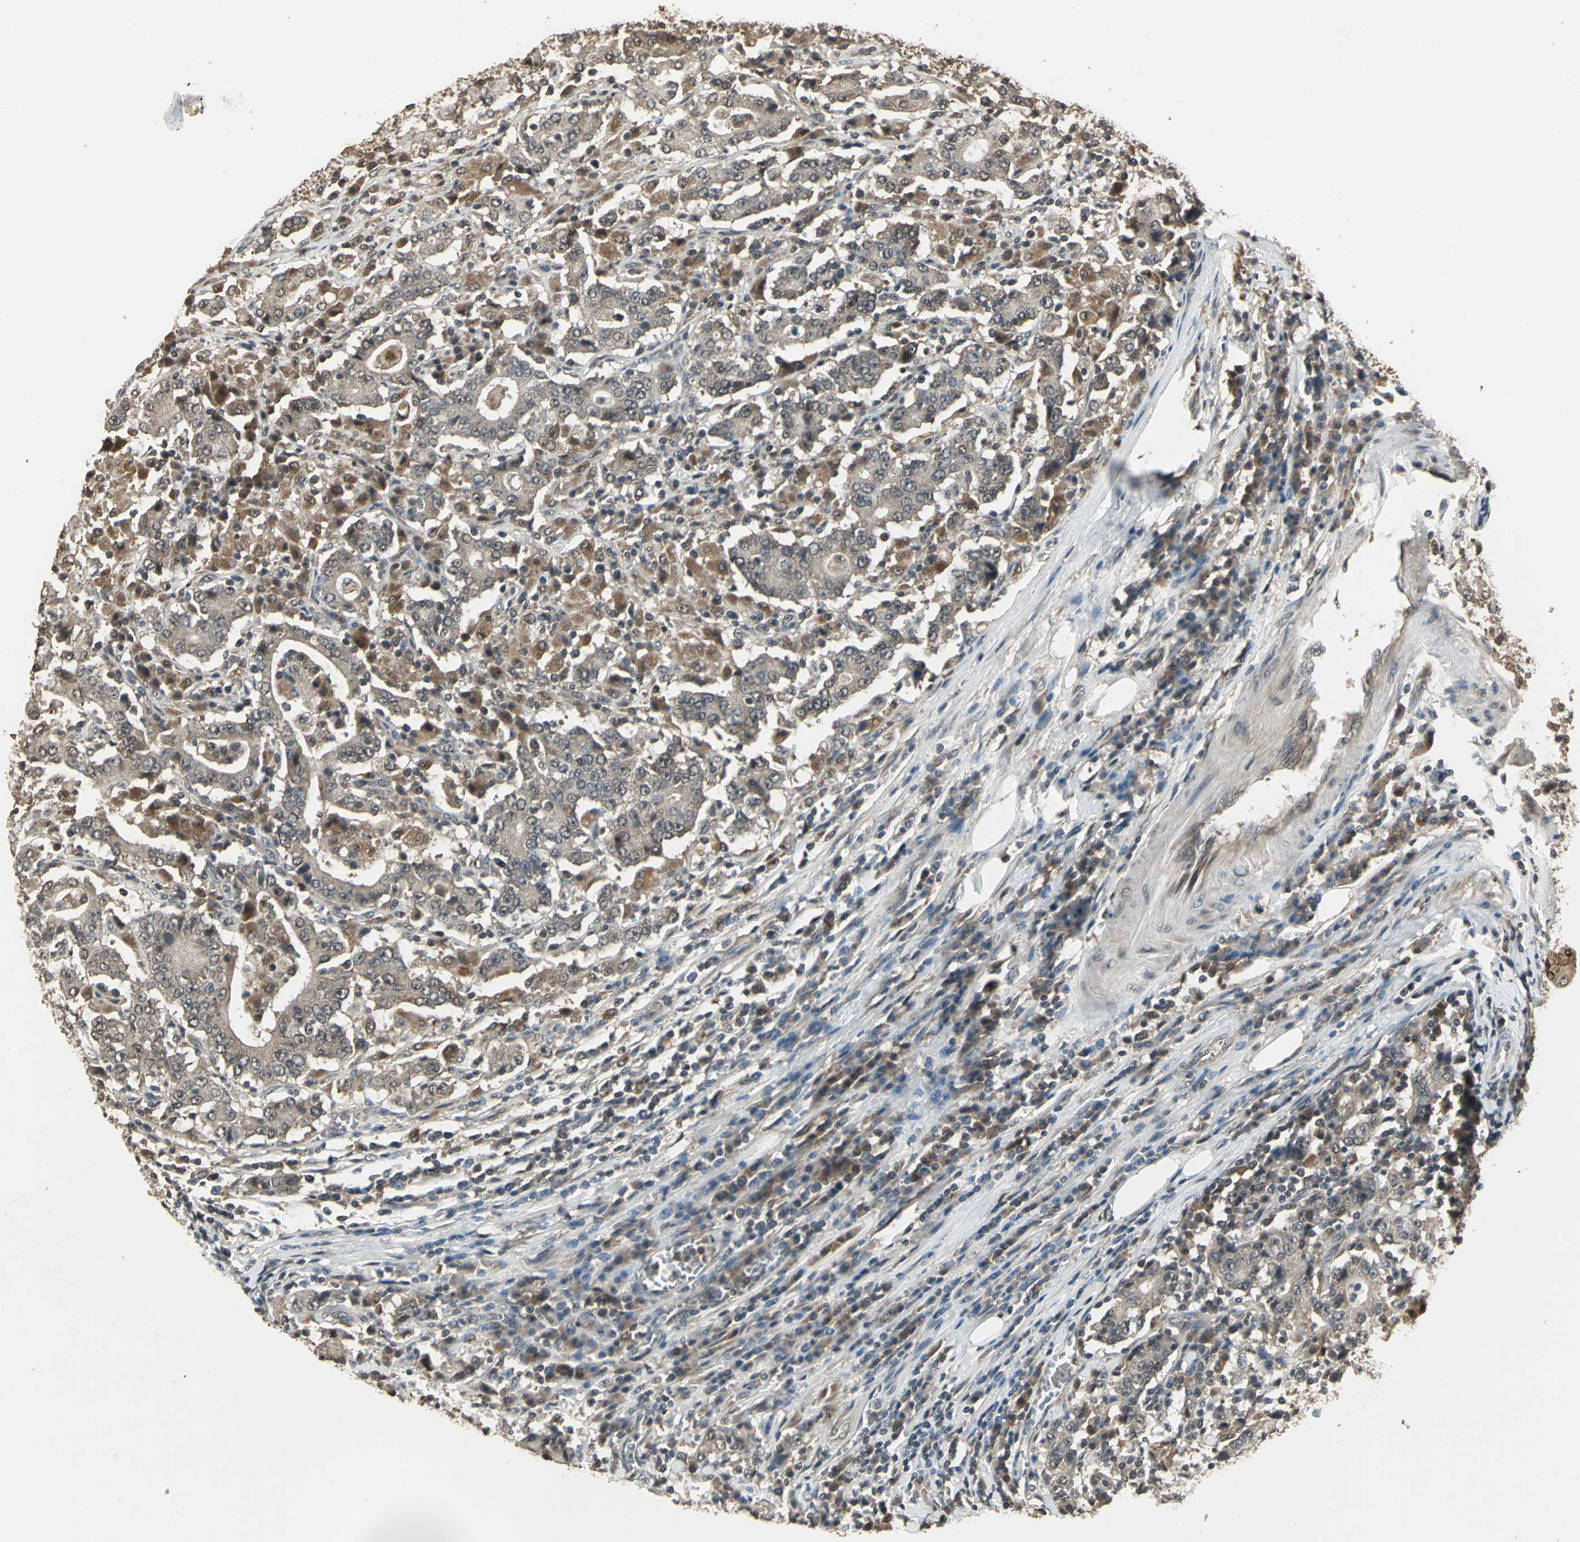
{"staining": {"intensity": "strong", "quantity": "25%-75%", "location": "cytoplasmic/membranous"}, "tissue": "stomach cancer", "cell_type": "Tumor cells", "image_type": "cancer", "snomed": [{"axis": "morphology", "description": "Normal tissue, NOS"}, {"axis": "morphology", "description": "Adenocarcinoma, NOS"}, {"axis": "topography", "description": "Stomach, upper"}, {"axis": "topography", "description": "Stomach"}], "caption": "Strong cytoplasmic/membranous staining is seen in about 25%-75% of tumor cells in stomach cancer (adenocarcinoma).", "gene": "UCHL5", "patient": {"sex": "male", "age": 59}}